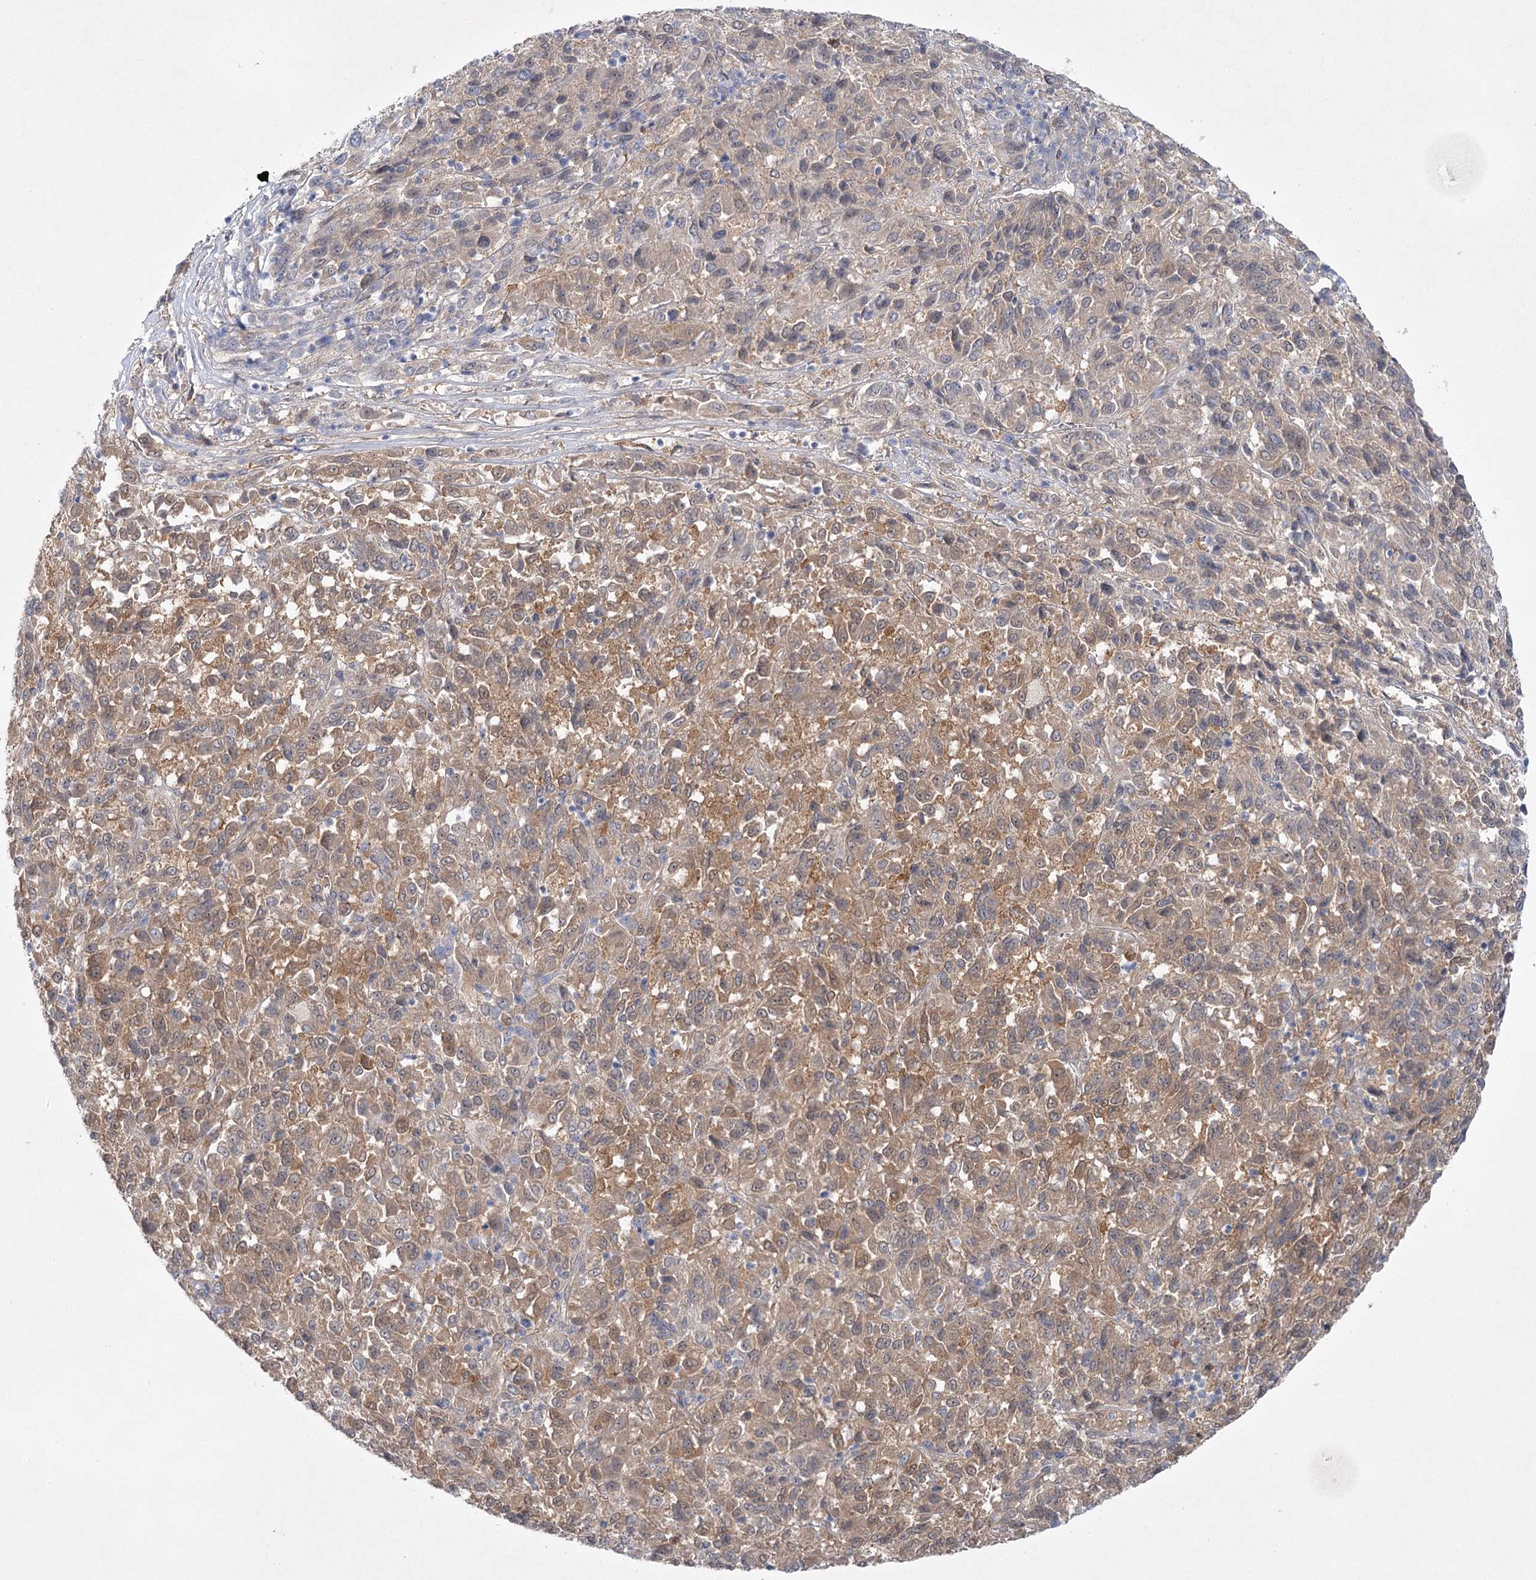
{"staining": {"intensity": "weak", "quantity": ">75%", "location": "cytoplasmic/membranous"}, "tissue": "melanoma", "cell_type": "Tumor cells", "image_type": "cancer", "snomed": [{"axis": "morphology", "description": "Malignant melanoma, Metastatic site"}, {"axis": "topography", "description": "Lung"}], "caption": "Malignant melanoma (metastatic site) tissue demonstrates weak cytoplasmic/membranous staining in approximately >75% of tumor cells, visualized by immunohistochemistry. (Brightfield microscopy of DAB IHC at high magnification).", "gene": "AAMDC", "patient": {"sex": "male", "age": 64}}